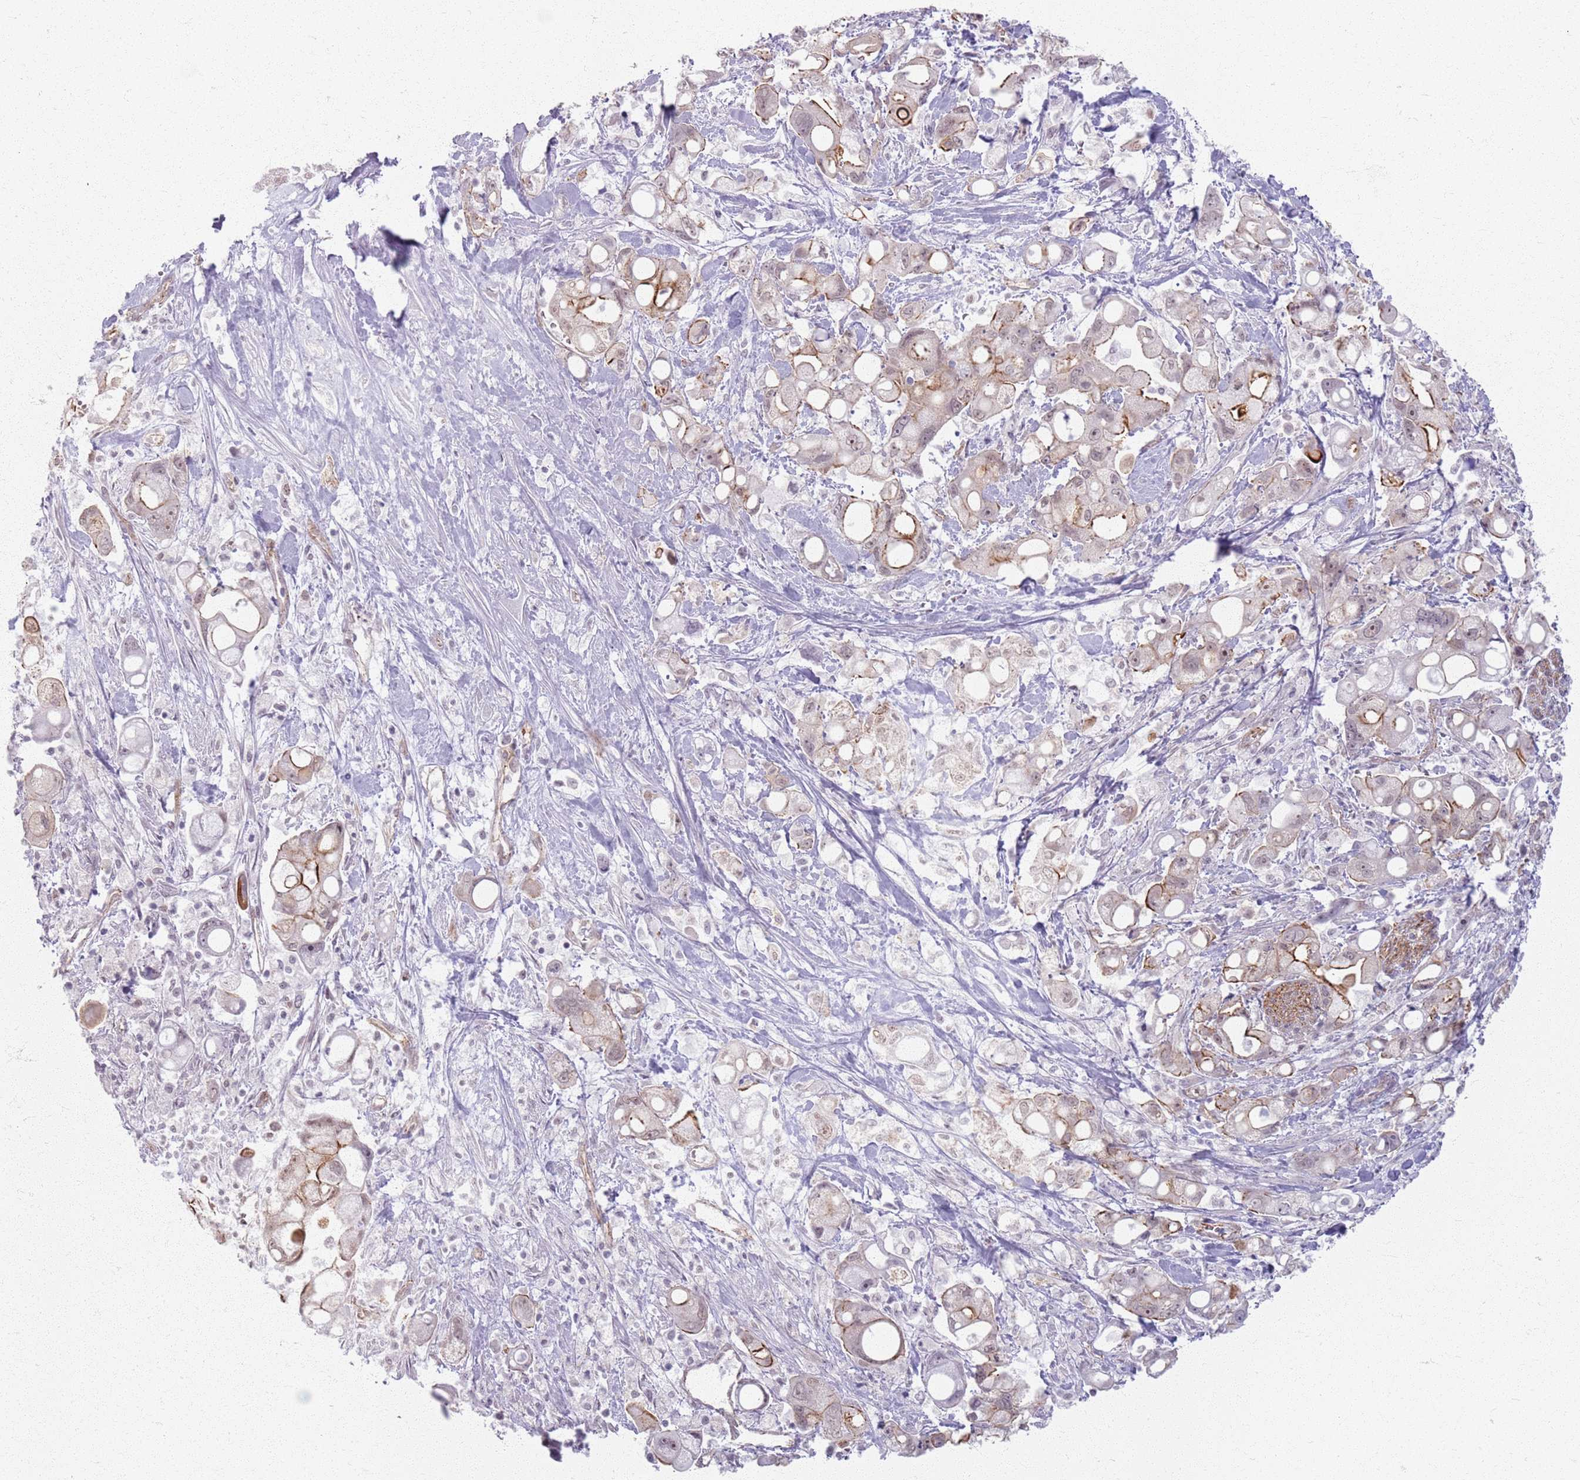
{"staining": {"intensity": "moderate", "quantity": "<25%", "location": "cytoplasmic/membranous"}, "tissue": "pancreatic cancer", "cell_type": "Tumor cells", "image_type": "cancer", "snomed": [{"axis": "morphology", "description": "Adenocarcinoma, NOS"}, {"axis": "topography", "description": "Pancreas"}], "caption": "Immunohistochemistry photomicrograph of pancreatic adenocarcinoma stained for a protein (brown), which shows low levels of moderate cytoplasmic/membranous staining in approximately <25% of tumor cells.", "gene": "KCNA5", "patient": {"sex": "male", "age": 68}}